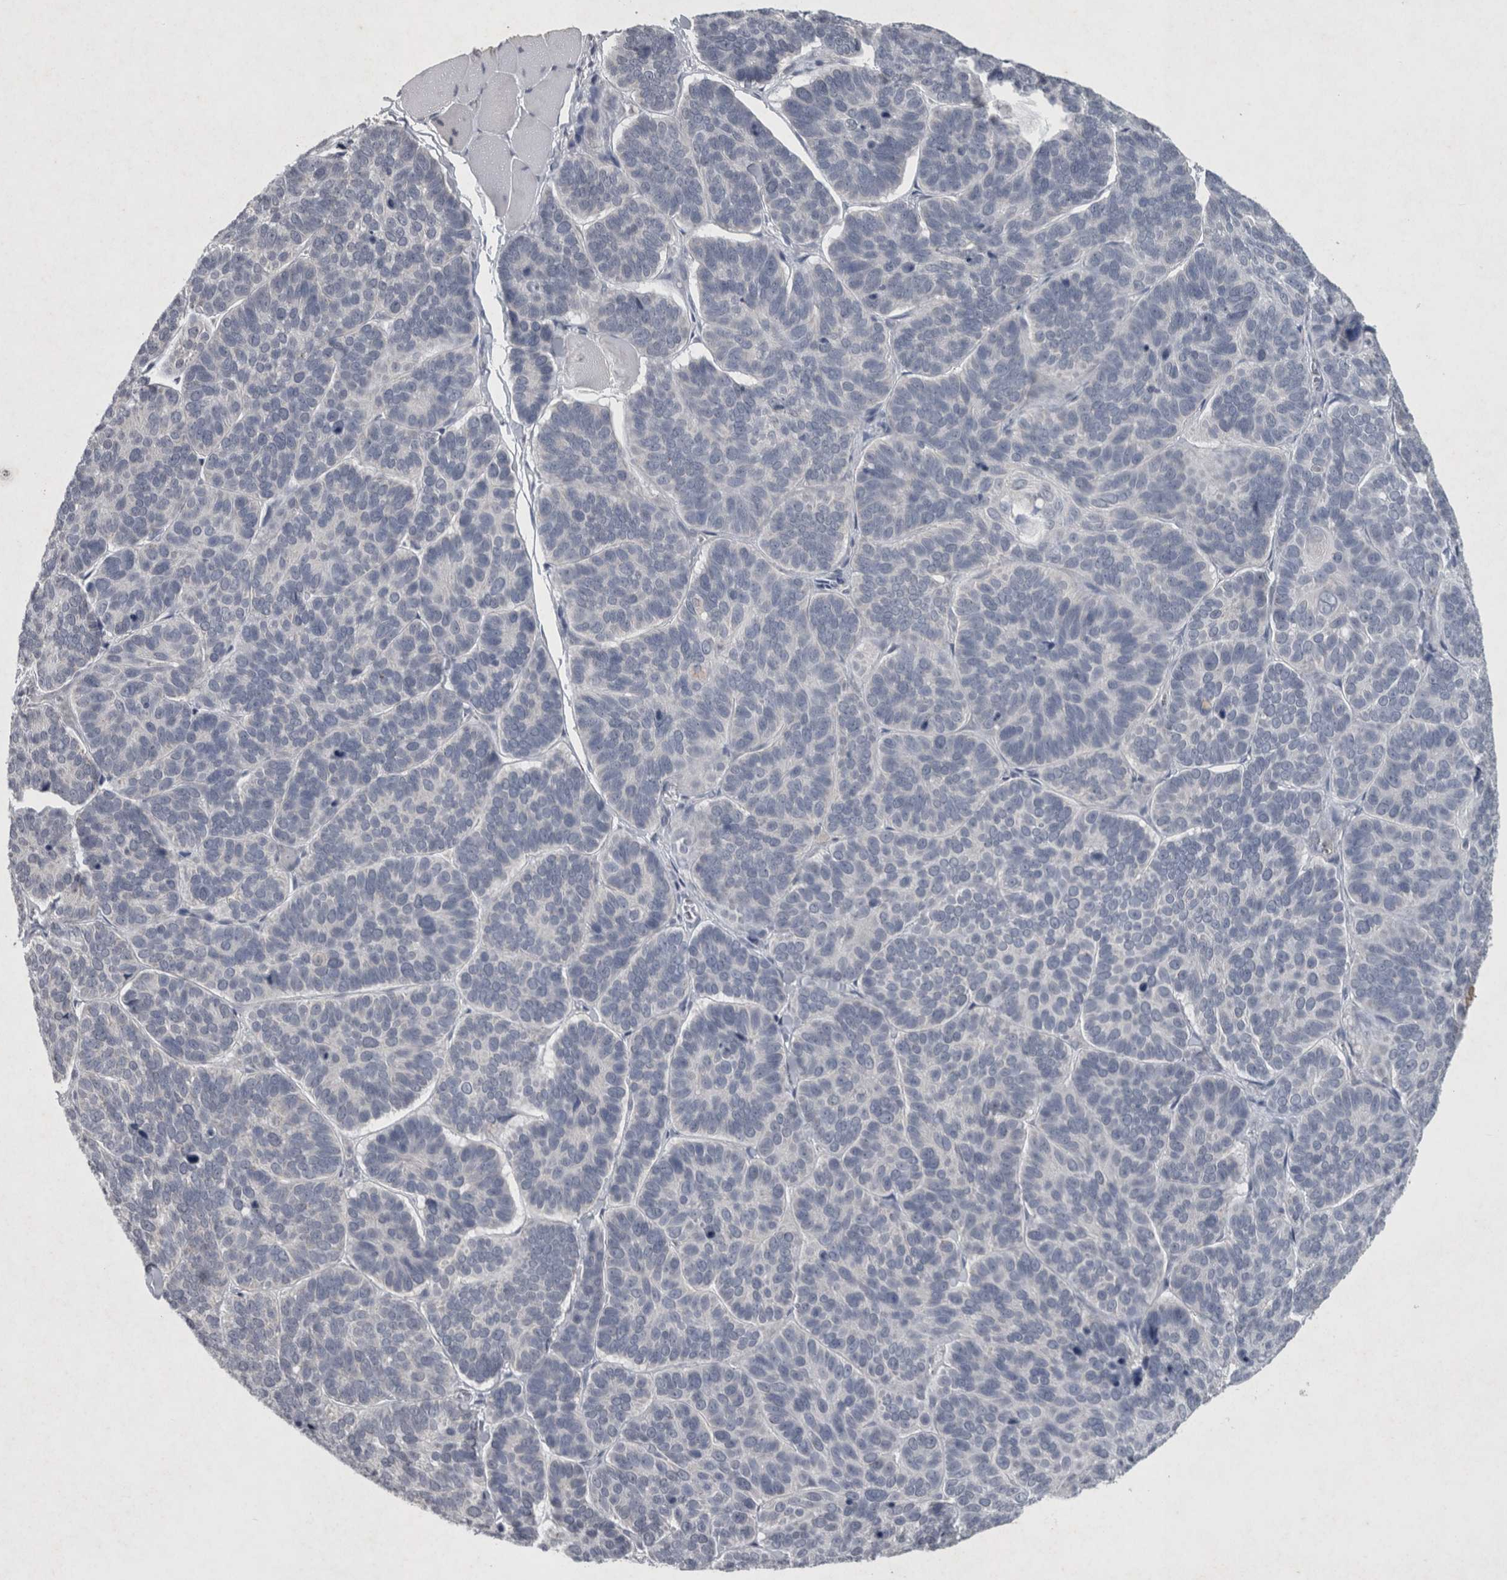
{"staining": {"intensity": "negative", "quantity": "none", "location": "none"}, "tissue": "skin cancer", "cell_type": "Tumor cells", "image_type": "cancer", "snomed": [{"axis": "morphology", "description": "Basal cell carcinoma"}, {"axis": "topography", "description": "Skin"}], "caption": "This image is of skin cancer (basal cell carcinoma) stained with immunohistochemistry (IHC) to label a protein in brown with the nuclei are counter-stained blue. There is no expression in tumor cells. (DAB (3,3'-diaminobenzidine) immunohistochemistry (IHC) with hematoxylin counter stain).", "gene": "WNT7A", "patient": {"sex": "male", "age": 62}}